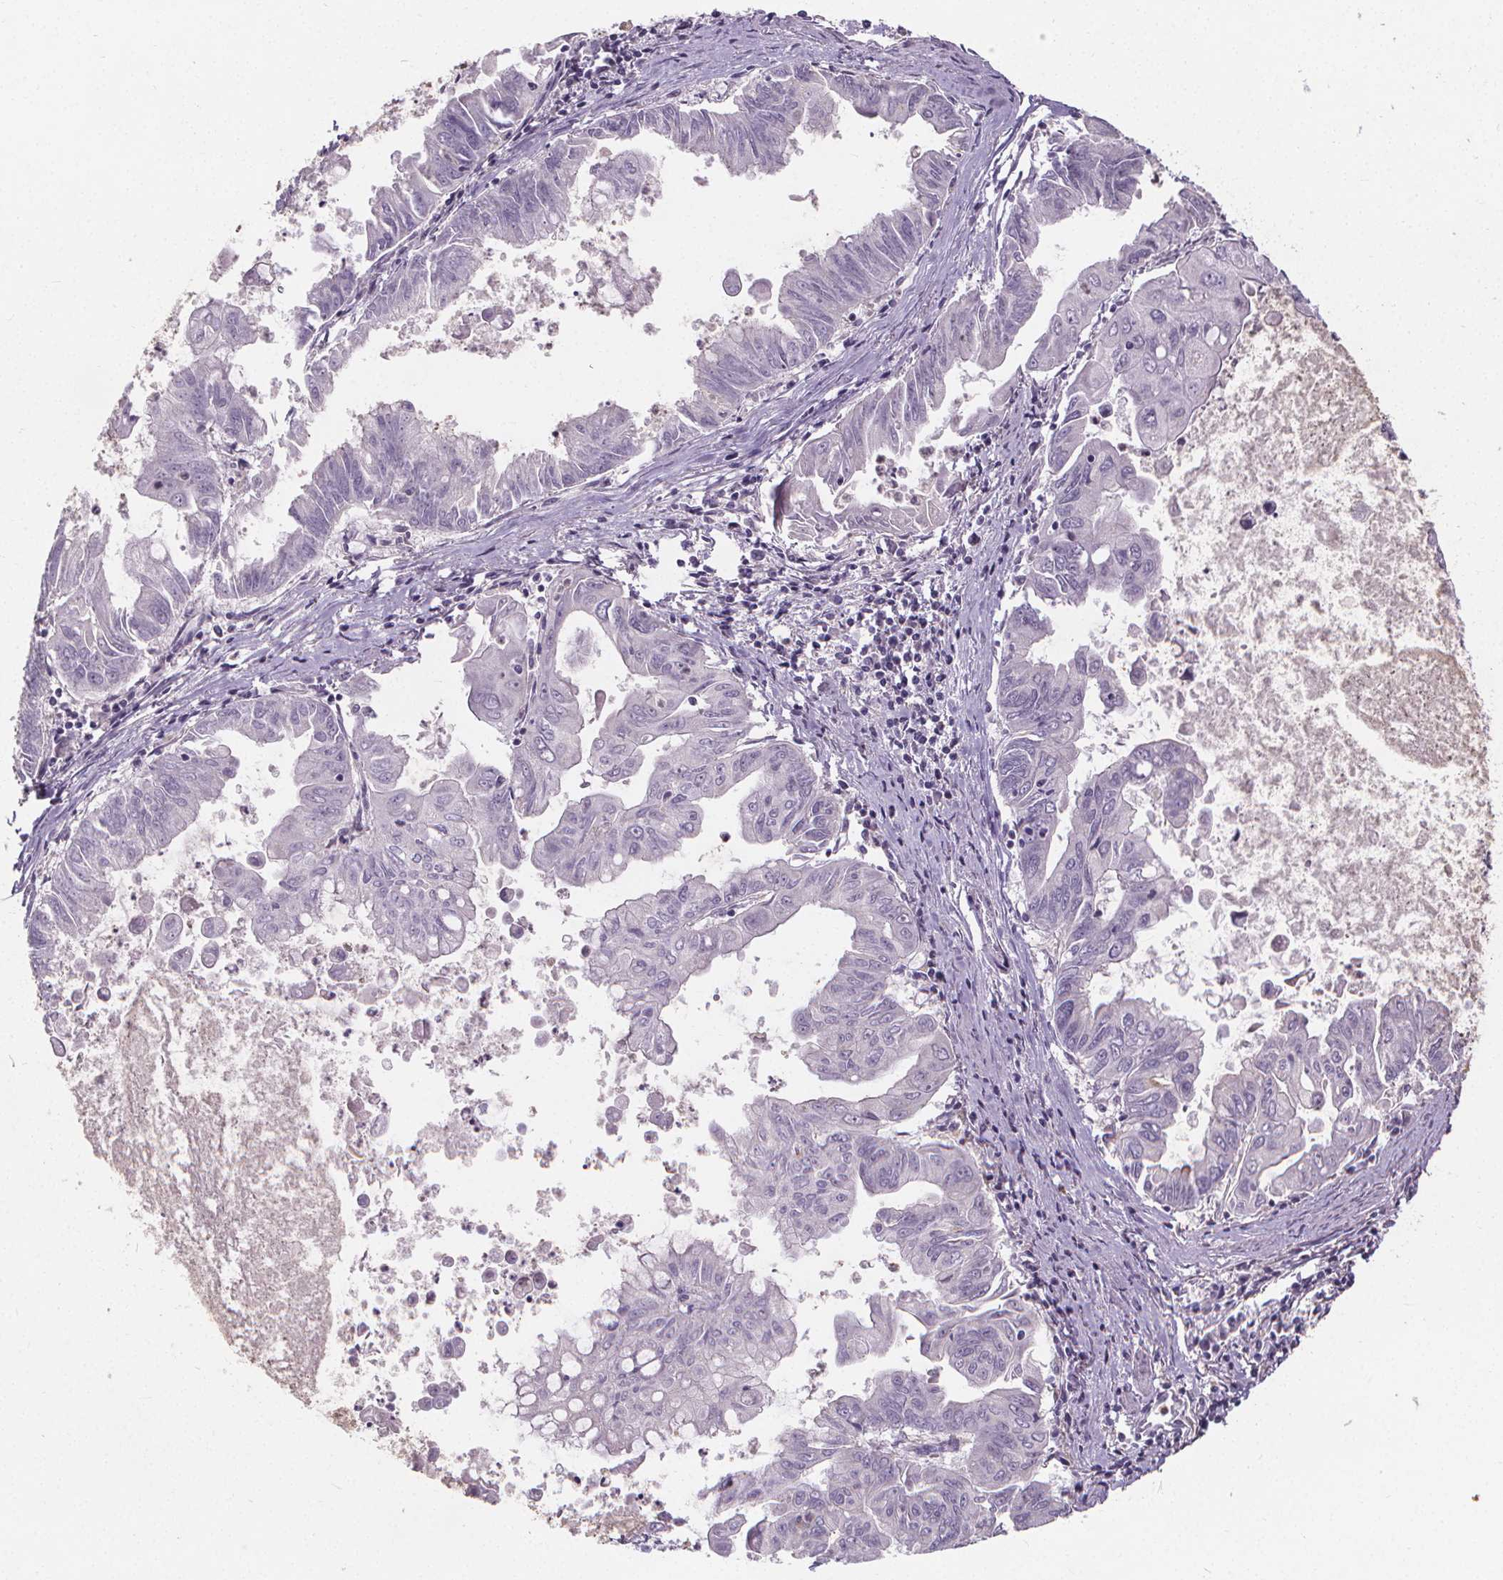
{"staining": {"intensity": "negative", "quantity": "none", "location": "none"}, "tissue": "stomach cancer", "cell_type": "Tumor cells", "image_type": "cancer", "snomed": [{"axis": "morphology", "description": "Adenocarcinoma, NOS"}, {"axis": "topography", "description": "Stomach, upper"}], "caption": "The micrograph displays no significant positivity in tumor cells of stomach adenocarcinoma.", "gene": "ATP6V1D", "patient": {"sex": "male", "age": 80}}